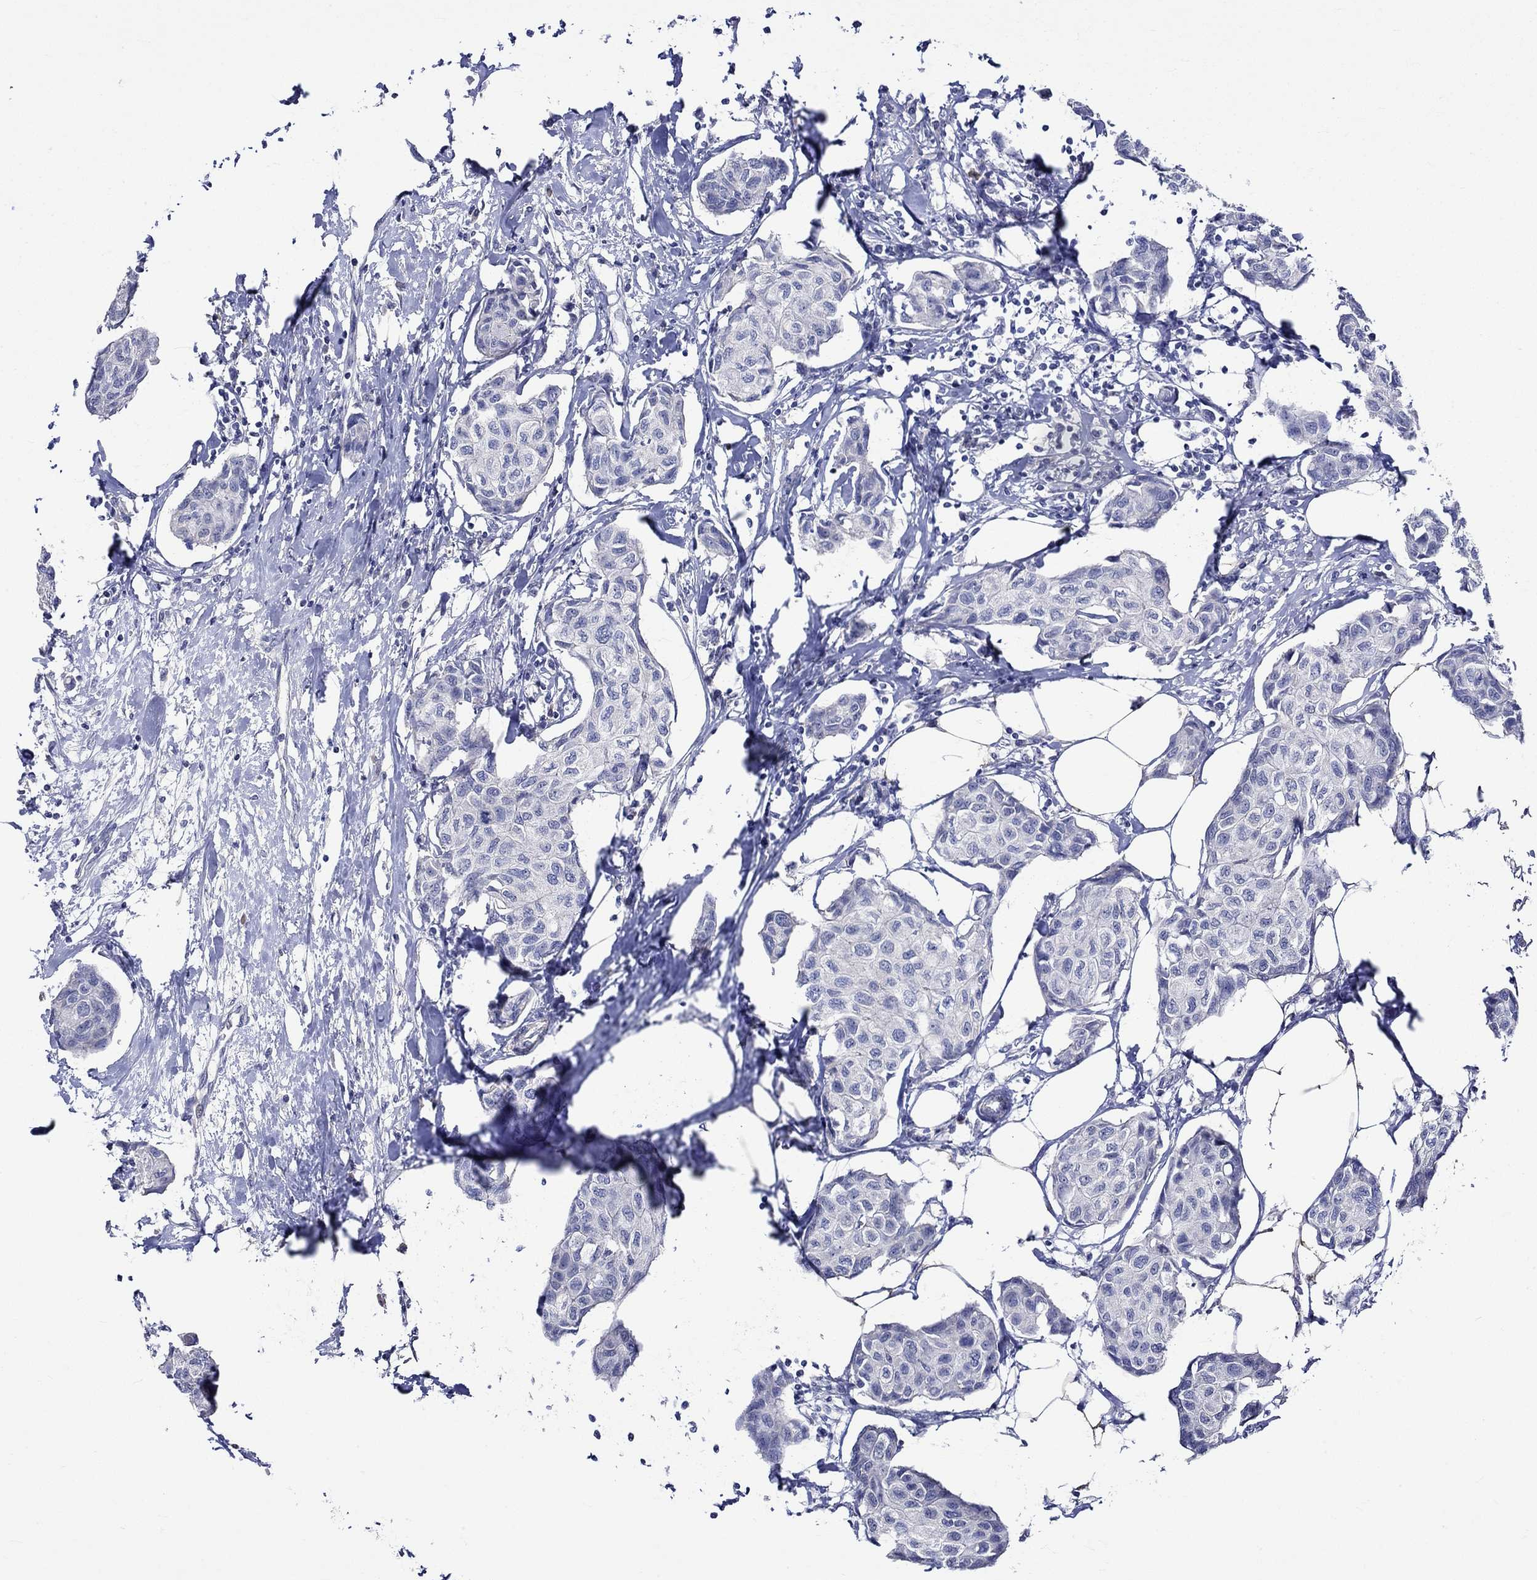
{"staining": {"intensity": "negative", "quantity": "none", "location": "none"}, "tissue": "breast cancer", "cell_type": "Tumor cells", "image_type": "cancer", "snomed": [{"axis": "morphology", "description": "Duct carcinoma"}, {"axis": "topography", "description": "Breast"}], "caption": "Immunohistochemical staining of infiltrating ductal carcinoma (breast) displays no significant staining in tumor cells.", "gene": "CRYAB", "patient": {"sex": "female", "age": 80}}